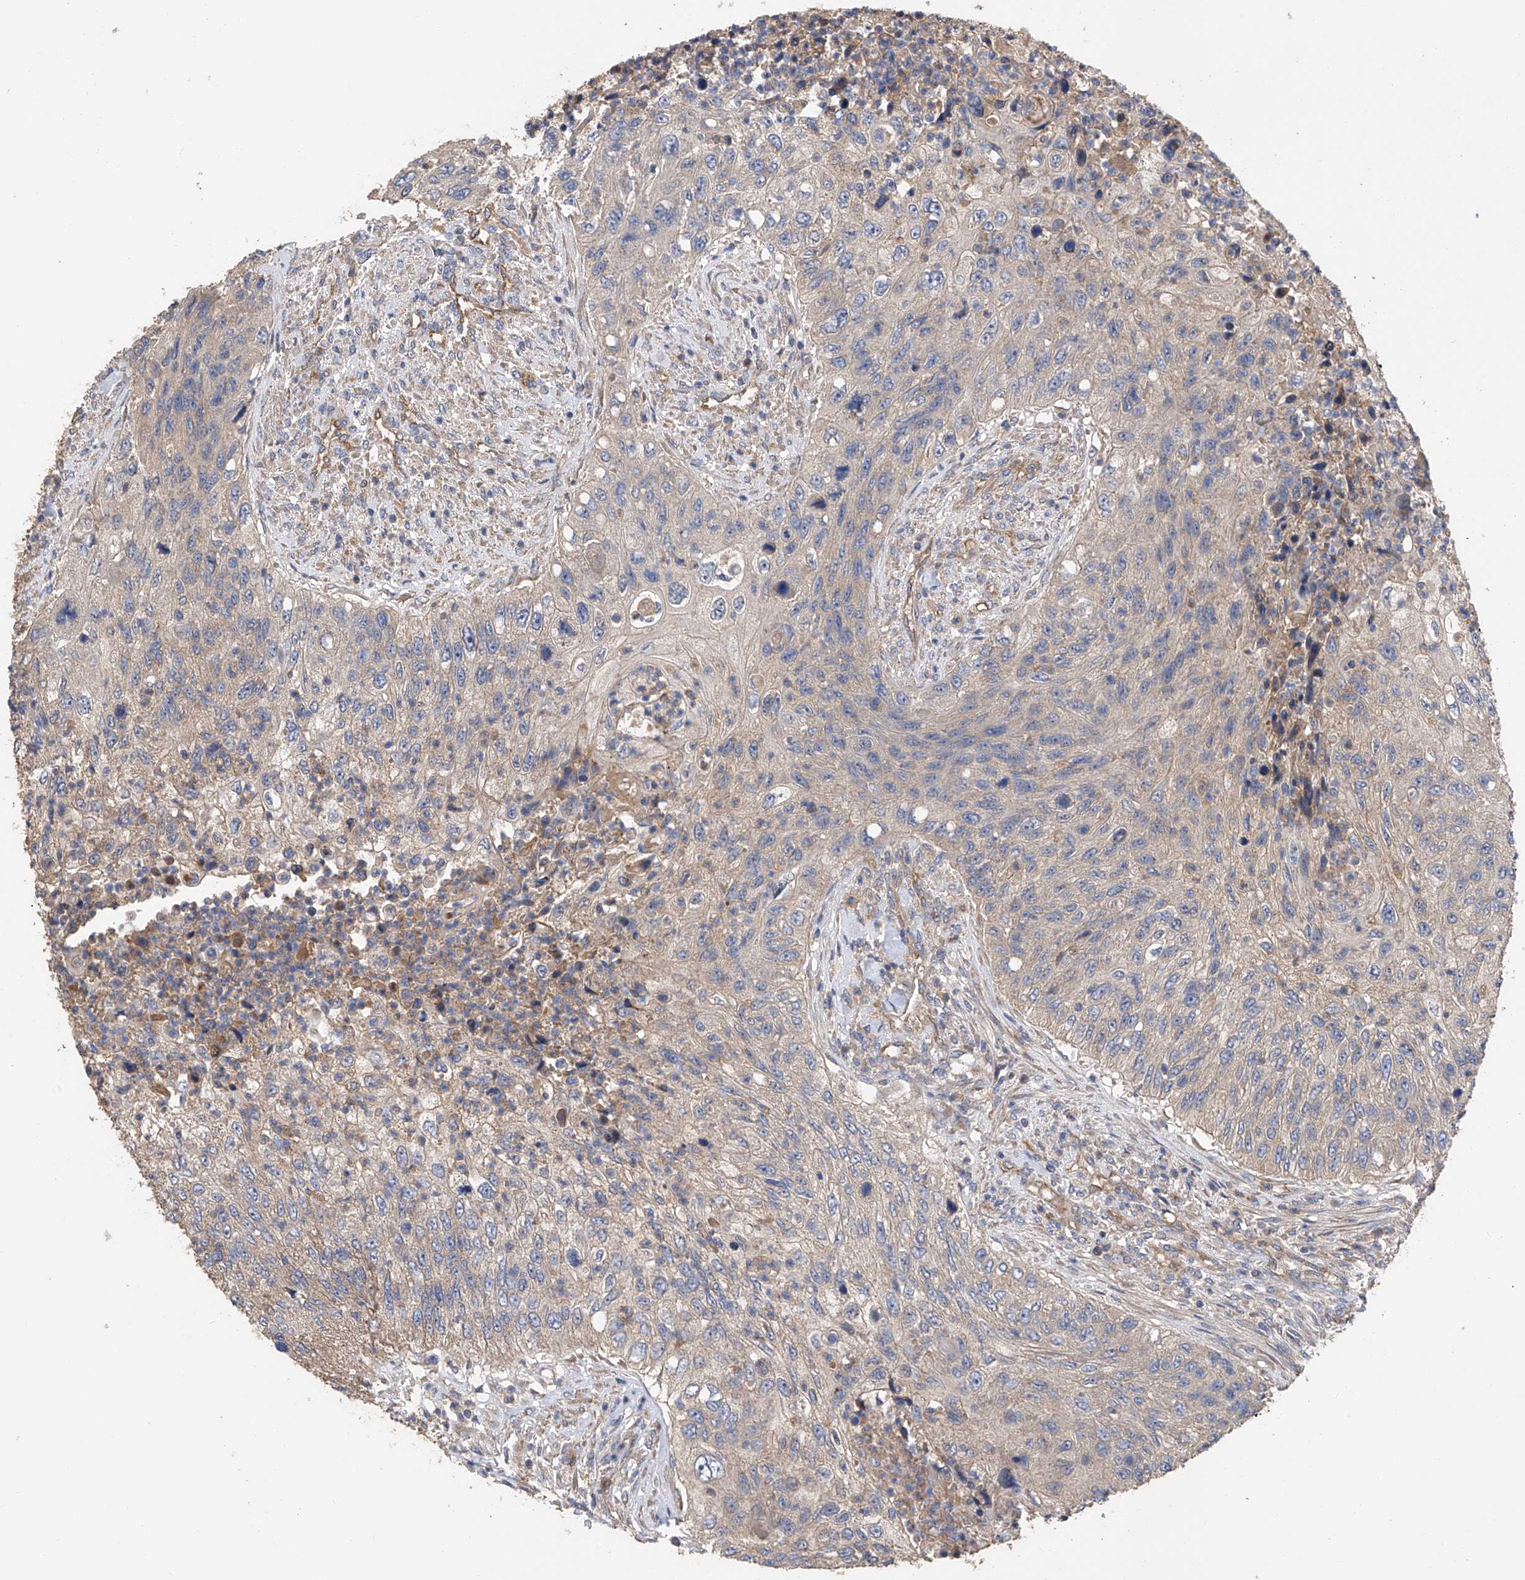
{"staining": {"intensity": "weak", "quantity": "<25%", "location": "cytoplasmic/membranous"}, "tissue": "urothelial cancer", "cell_type": "Tumor cells", "image_type": "cancer", "snomed": [{"axis": "morphology", "description": "Urothelial carcinoma, High grade"}, {"axis": "topography", "description": "Urinary bladder"}], "caption": "DAB (3,3'-diaminobenzidine) immunohistochemical staining of urothelial cancer displays no significant staining in tumor cells. (DAB (3,3'-diaminobenzidine) immunohistochemistry (IHC), high magnification).", "gene": "PTK2", "patient": {"sex": "female", "age": 60}}